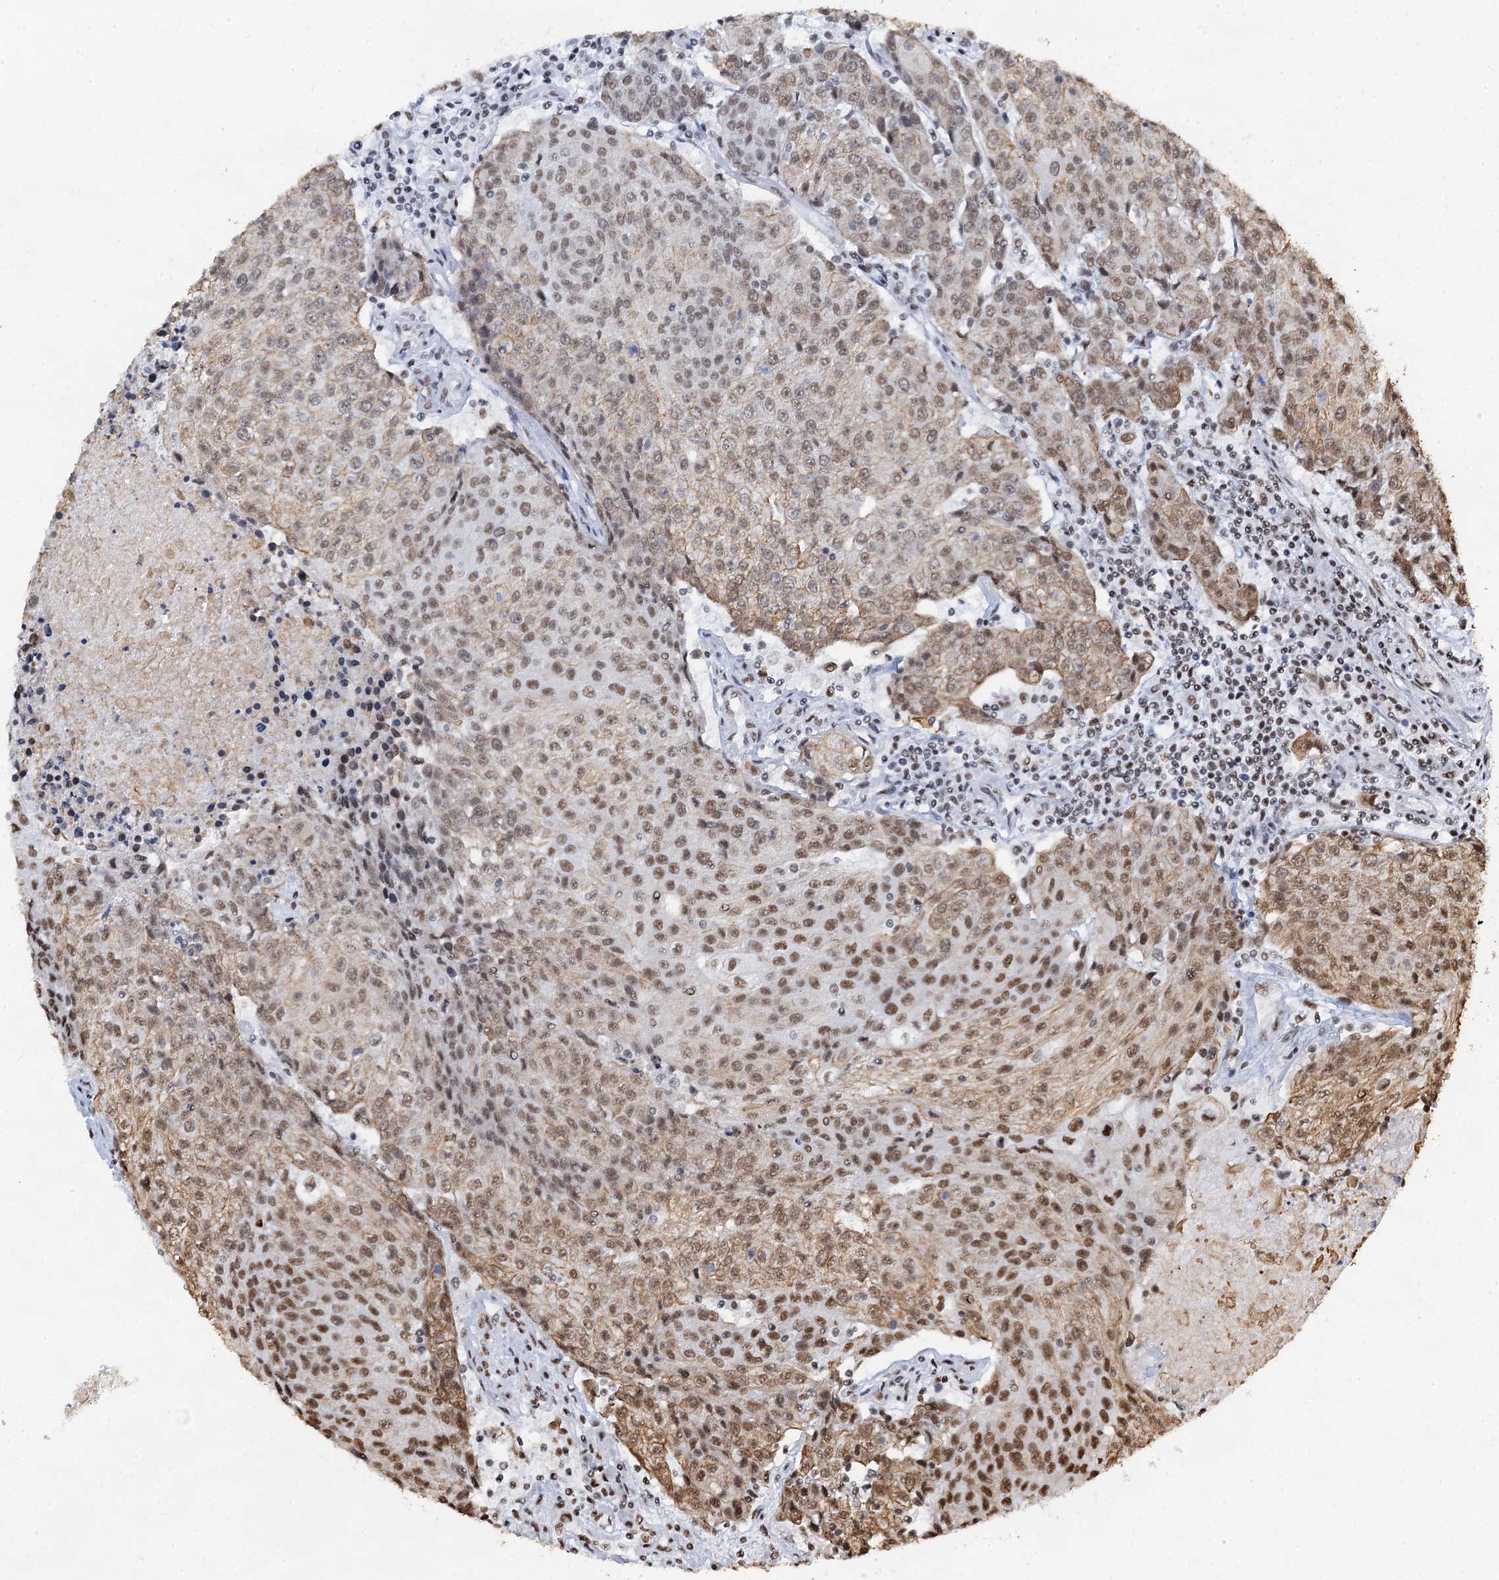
{"staining": {"intensity": "moderate", "quantity": ">75%", "location": "nuclear"}, "tissue": "urothelial cancer", "cell_type": "Tumor cells", "image_type": "cancer", "snomed": [{"axis": "morphology", "description": "Urothelial carcinoma, High grade"}, {"axis": "topography", "description": "Urinary bladder"}], "caption": "Human urothelial cancer stained for a protein (brown) demonstrates moderate nuclear positive positivity in approximately >75% of tumor cells.", "gene": "ZNF609", "patient": {"sex": "female", "age": 85}}